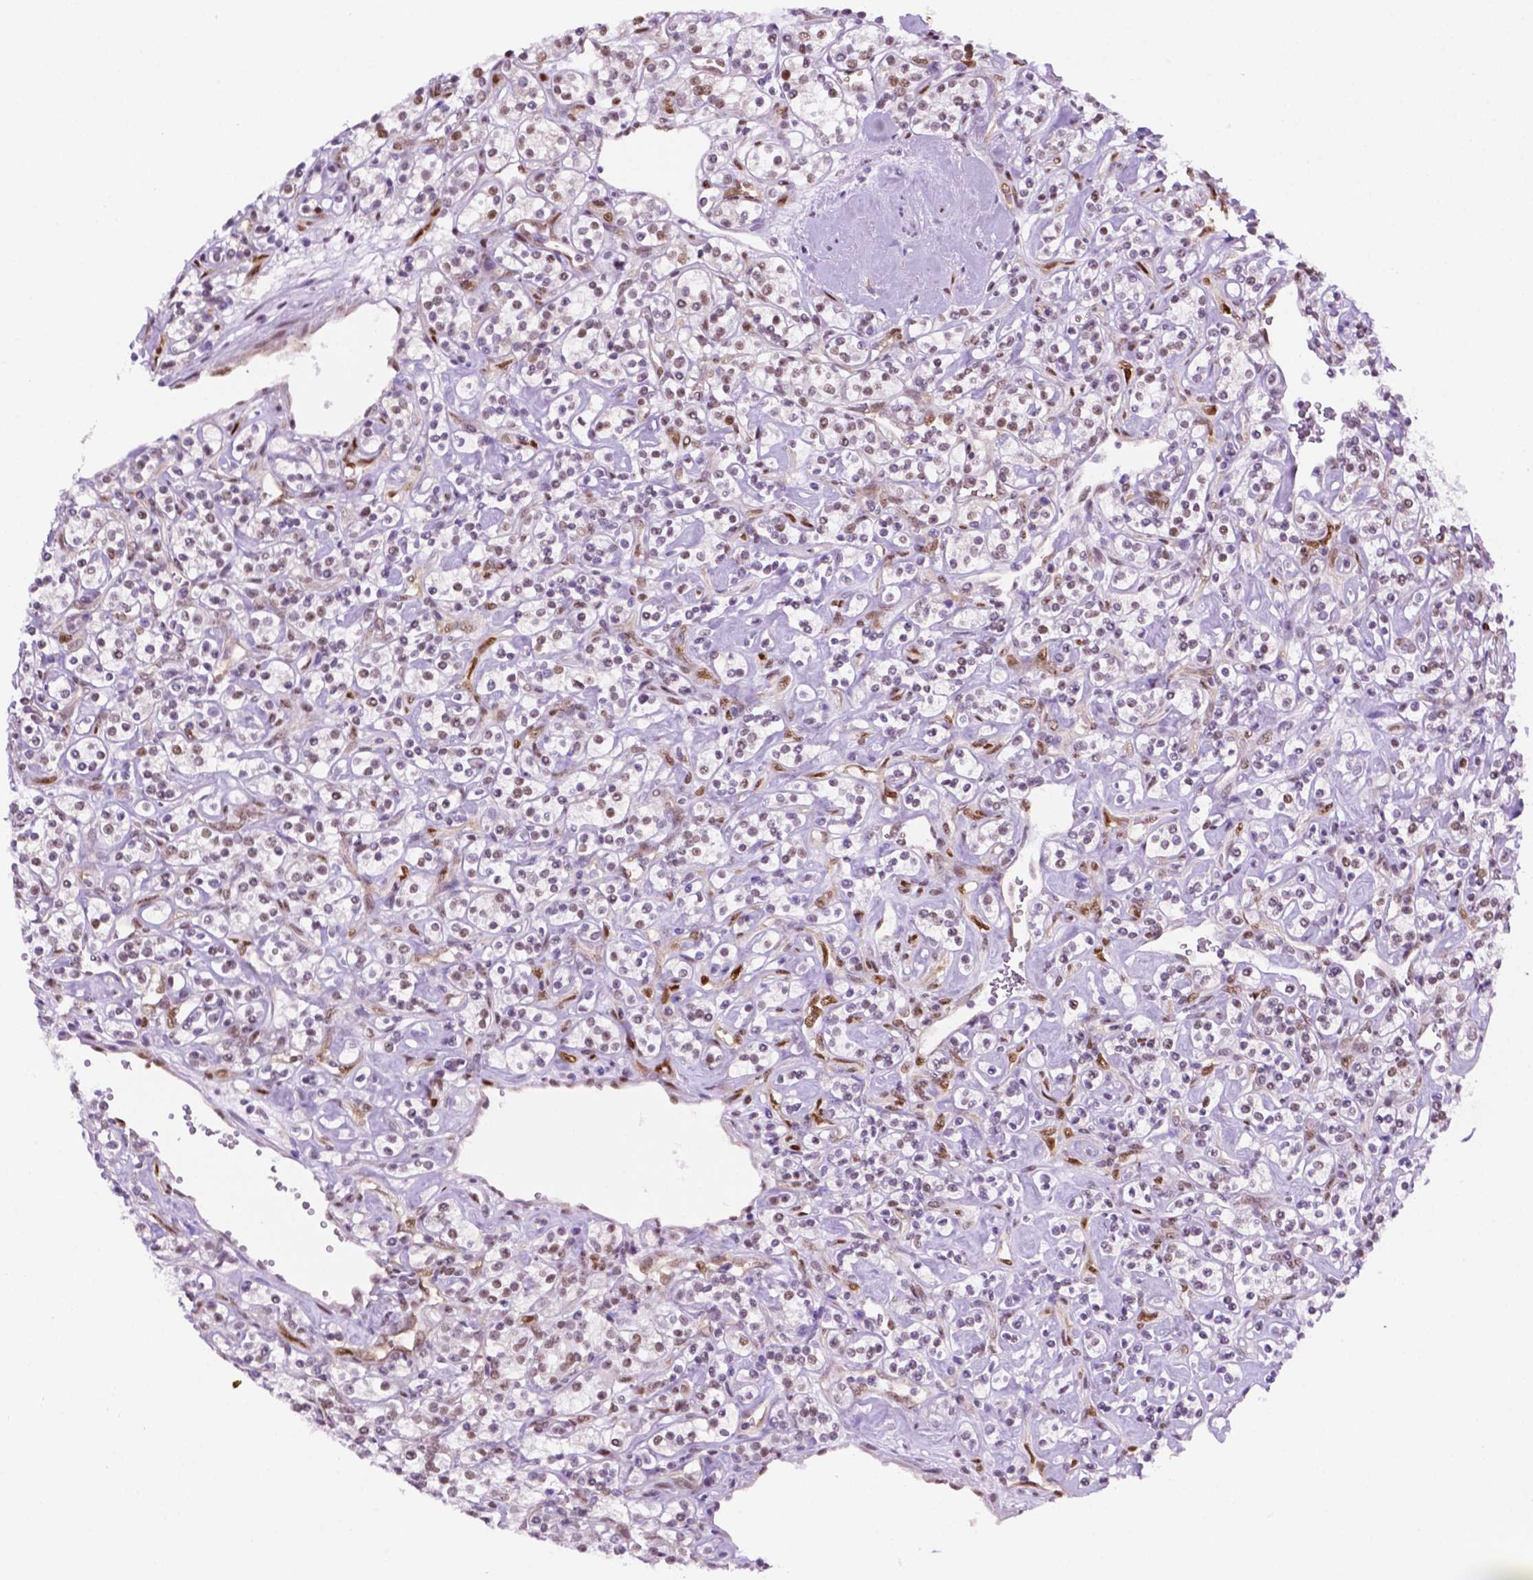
{"staining": {"intensity": "moderate", "quantity": "25%-75%", "location": "nuclear"}, "tissue": "renal cancer", "cell_type": "Tumor cells", "image_type": "cancer", "snomed": [{"axis": "morphology", "description": "Adenocarcinoma, NOS"}, {"axis": "topography", "description": "Kidney"}], "caption": "This is an image of immunohistochemistry (IHC) staining of adenocarcinoma (renal), which shows moderate staining in the nuclear of tumor cells.", "gene": "ERF", "patient": {"sex": "male", "age": 77}}